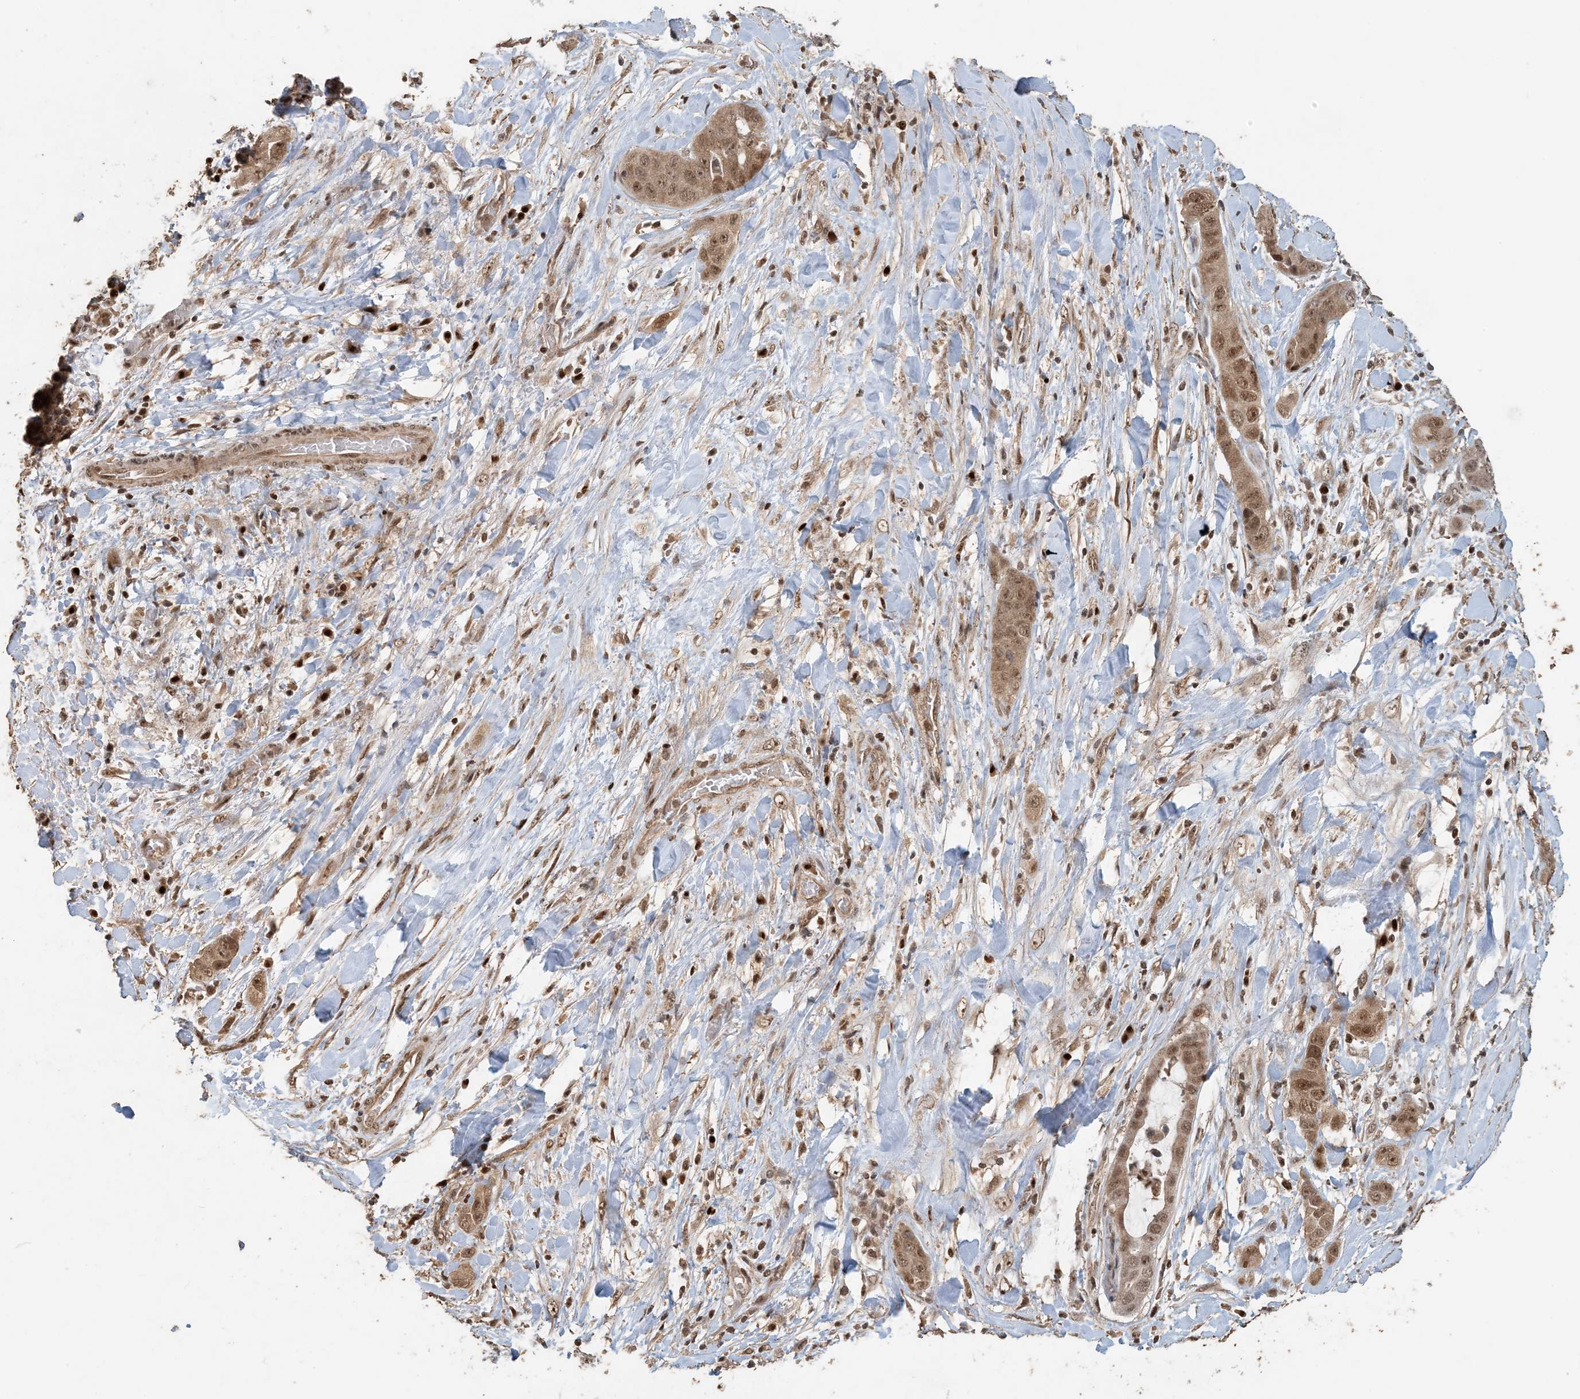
{"staining": {"intensity": "moderate", "quantity": ">75%", "location": "cytoplasmic/membranous,nuclear"}, "tissue": "liver cancer", "cell_type": "Tumor cells", "image_type": "cancer", "snomed": [{"axis": "morphology", "description": "Cholangiocarcinoma"}, {"axis": "topography", "description": "Liver"}], "caption": "There is medium levels of moderate cytoplasmic/membranous and nuclear staining in tumor cells of liver cholangiocarcinoma, as demonstrated by immunohistochemical staining (brown color).", "gene": "ATP13A2", "patient": {"sex": "female", "age": 52}}